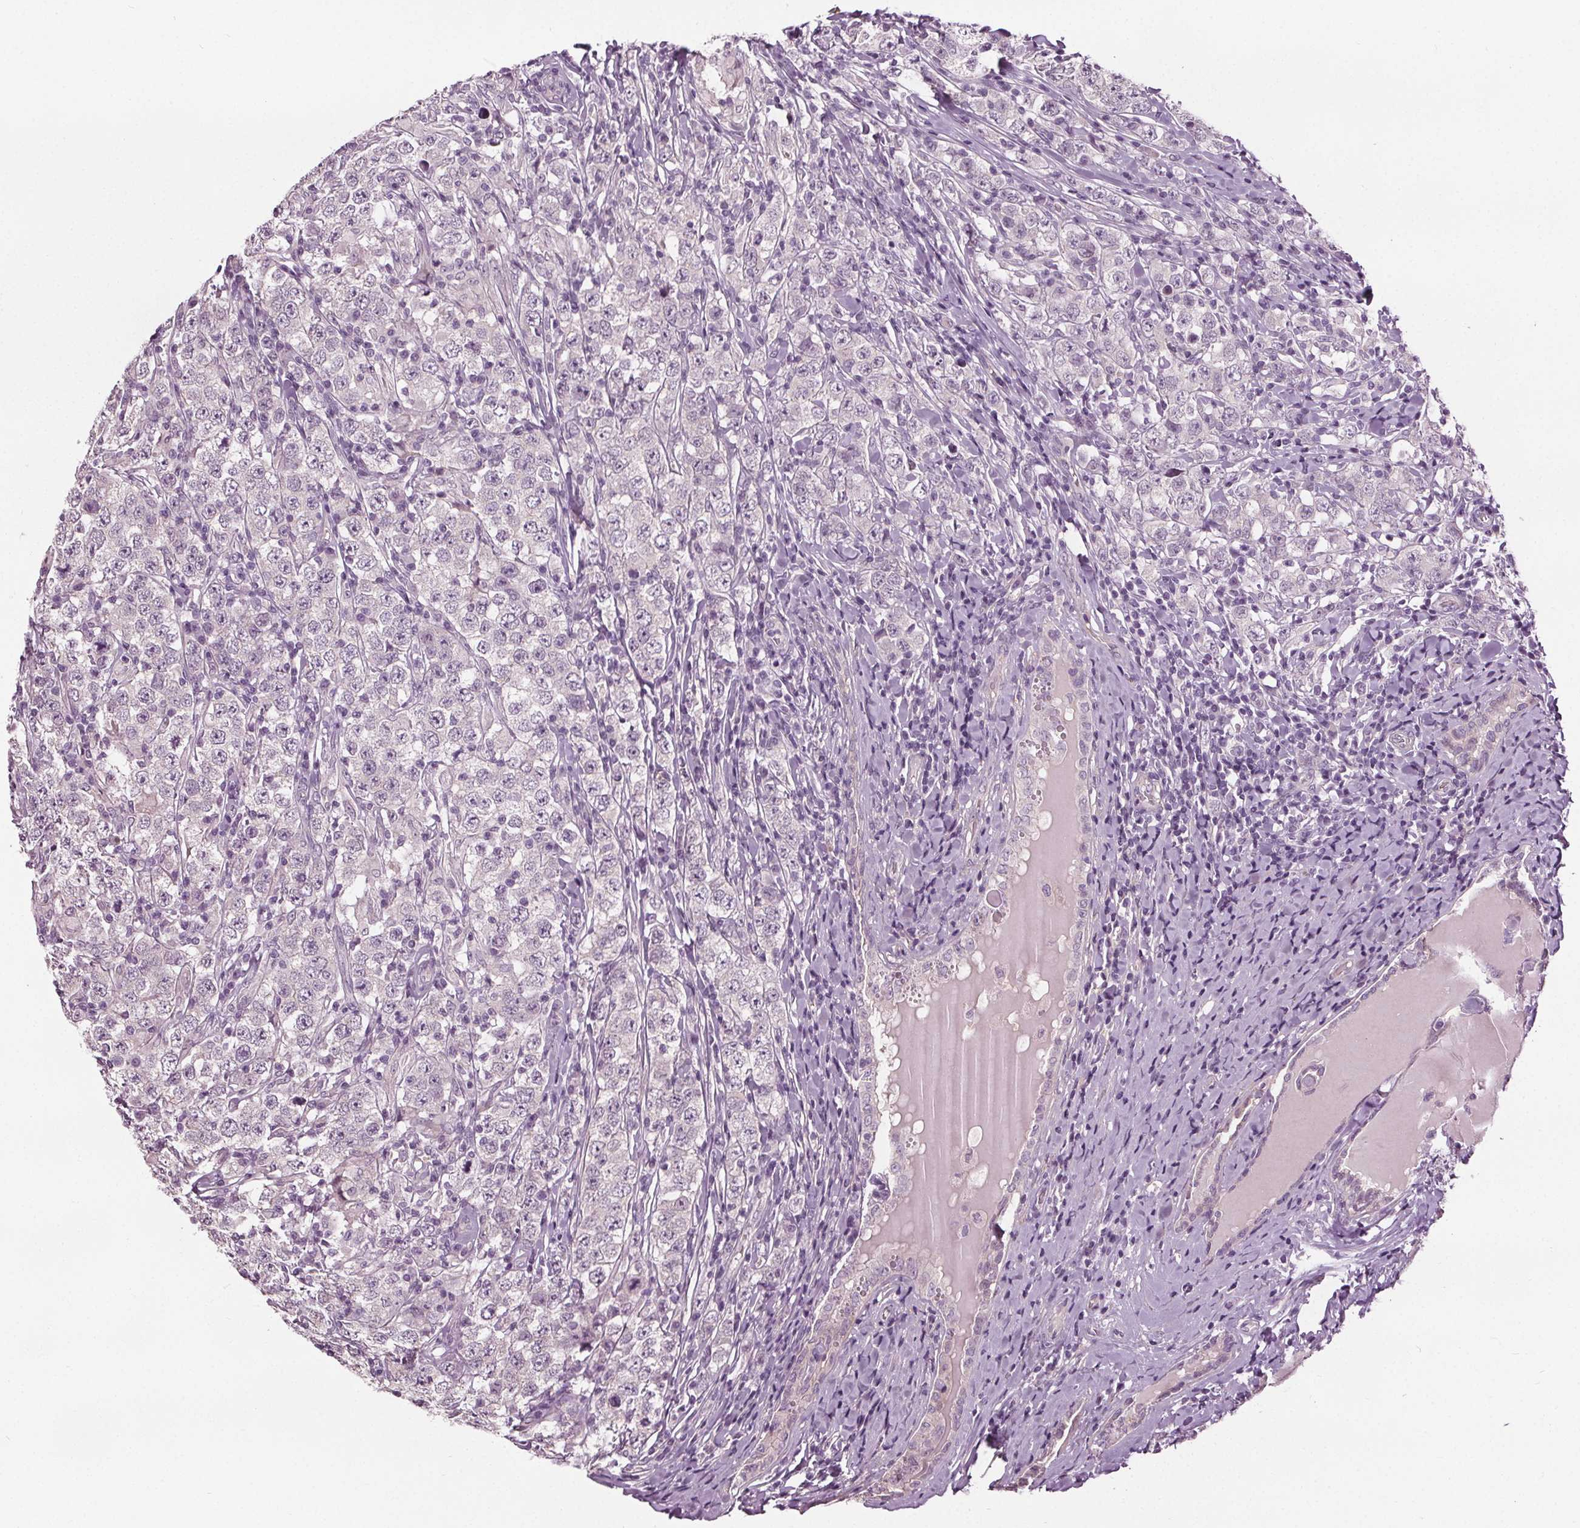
{"staining": {"intensity": "negative", "quantity": "none", "location": "none"}, "tissue": "testis cancer", "cell_type": "Tumor cells", "image_type": "cancer", "snomed": [{"axis": "morphology", "description": "Seminoma, NOS"}, {"axis": "morphology", "description": "Carcinoma, Embryonal, NOS"}, {"axis": "topography", "description": "Testis"}], "caption": "Image shows no significant protein expression in tumor cells of testis cancer.", "gene": "RASA1", "patient": {"sex": "male", "age": 41}}